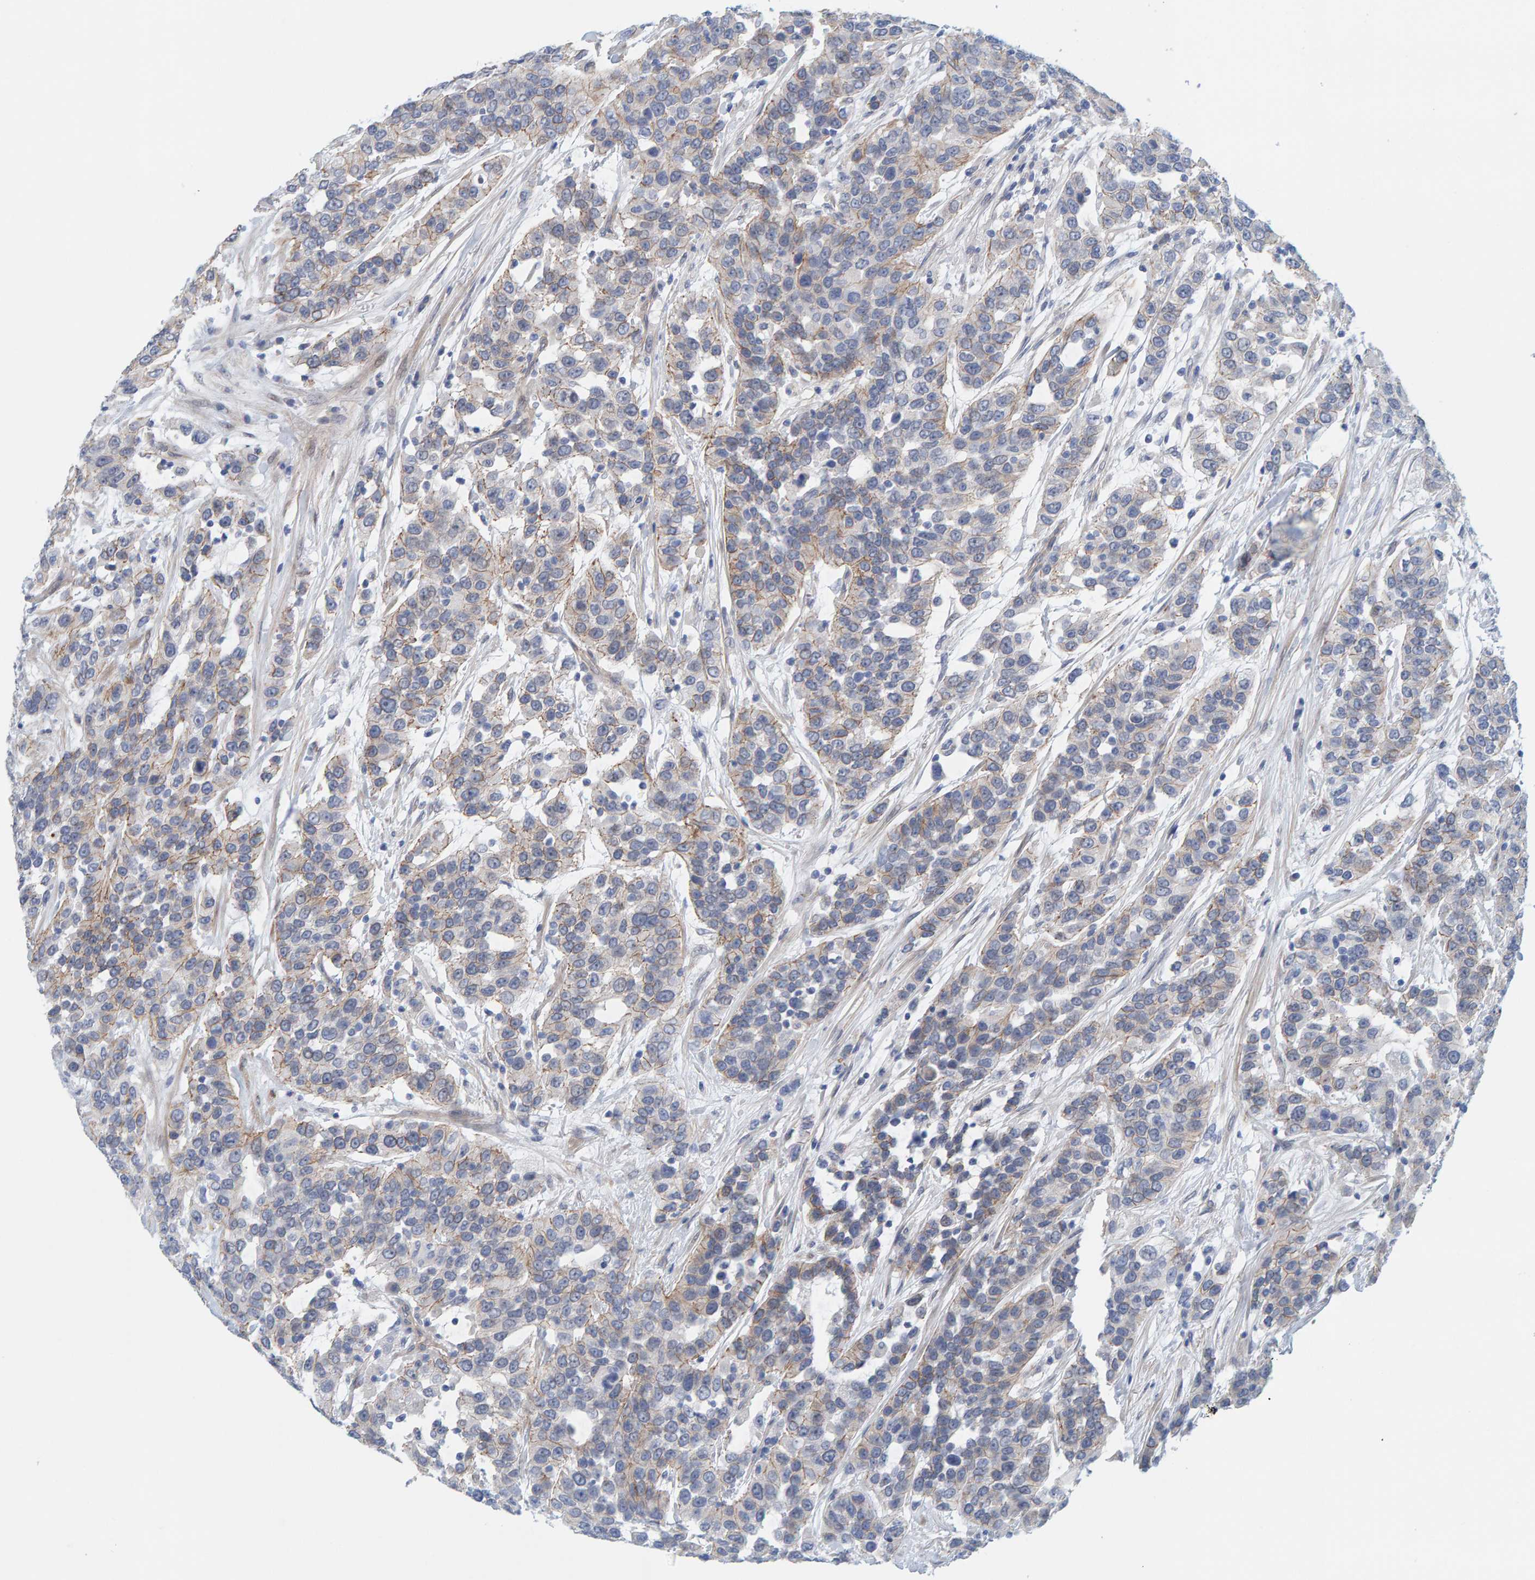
{"staining": {"intensity": "negative", "quantity": "none", "location": "none"}, "tissue": "urothelial cancer", "cell_type": "Tumor cells", "image_type": "cancer", "snomed": [{"axis": "morphology", "description": "Urothelial carcinoma, High grade"}, {"axis": "topography", "description": "Urinary bladder"}], "caption": "DAB (3,3'-diaminobenzidine) immunohistochemical staining of human urothelial carcinoma (high-grade) displays no significant positivity in tumor cells.", "gene": "KRBA2", "patient": {"sex": "female", "age": 80}}